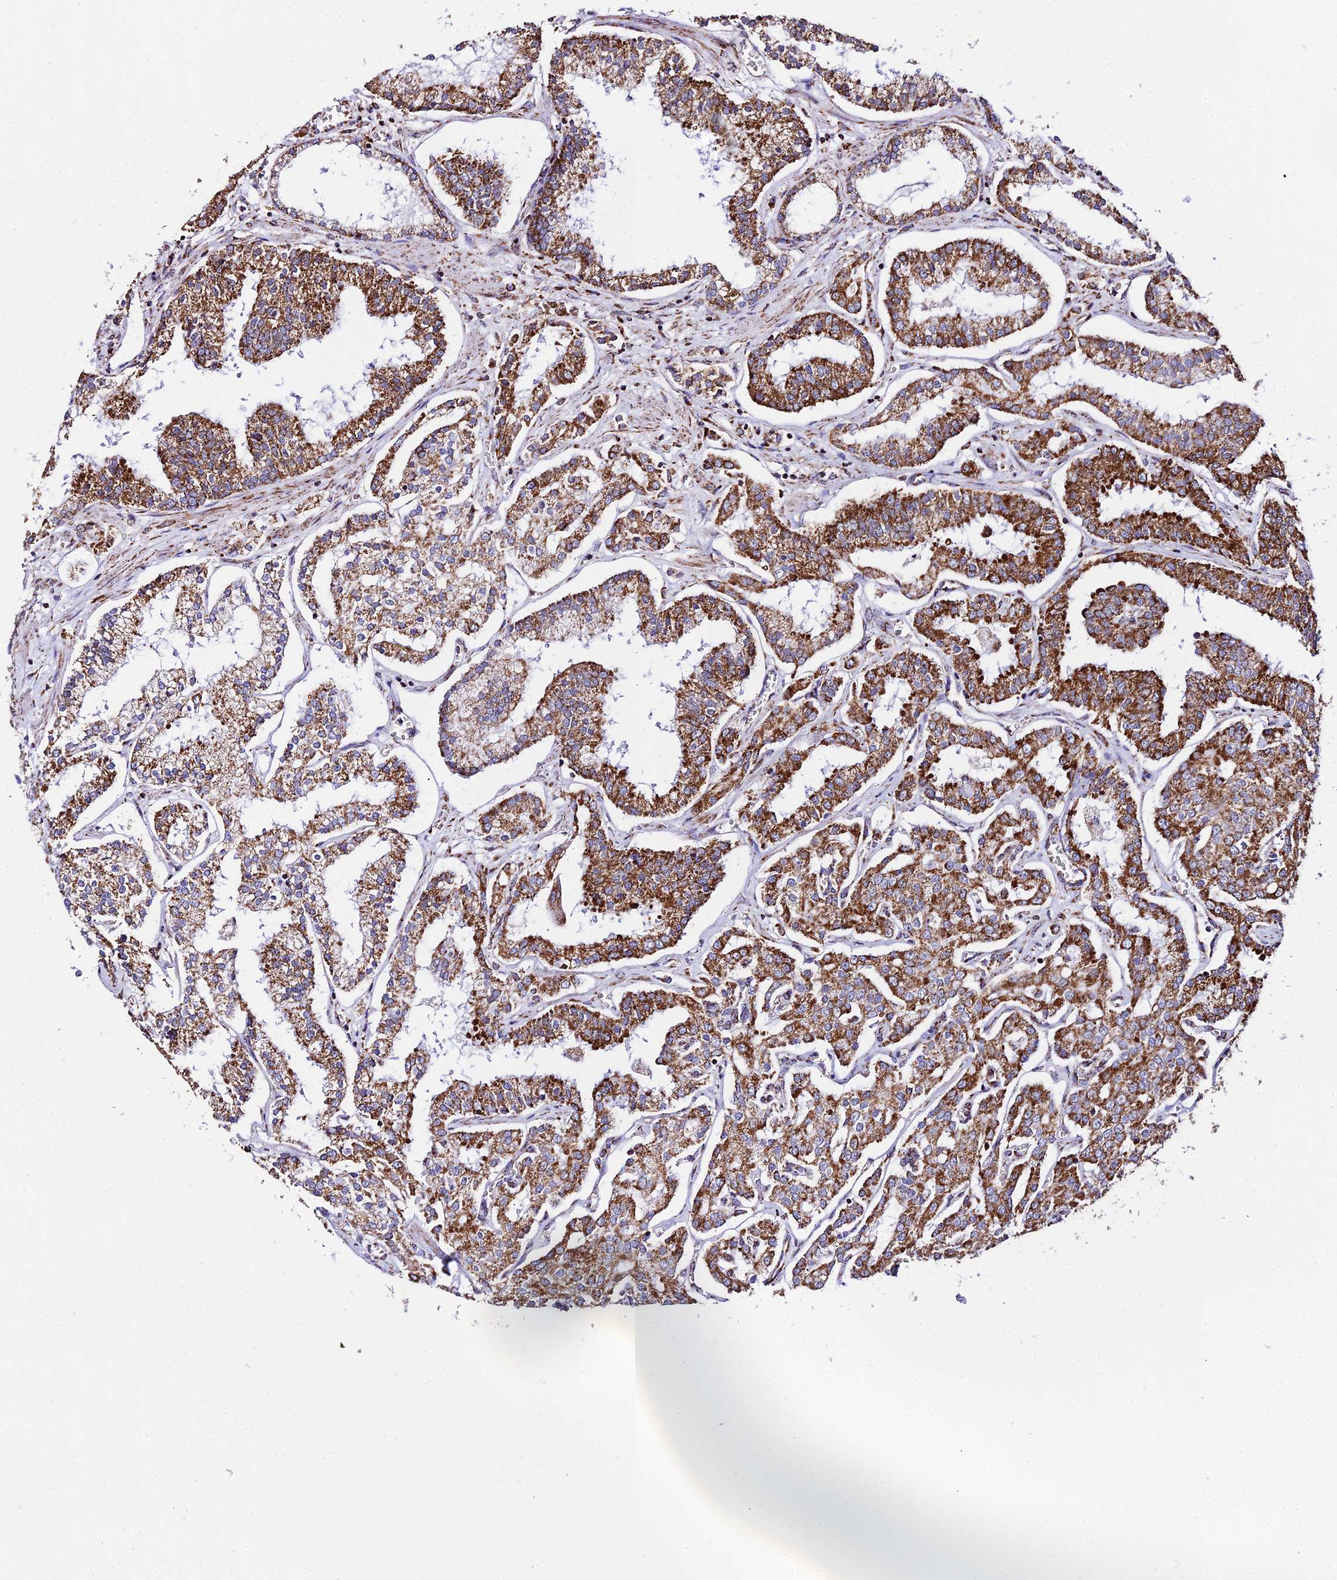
{"staining": {"intensity": "moderate", "quantity": ">75%", "location": "cytoplasmic/membranous"}, "tissue": "prostate cancer", "cell_type": "Tumor cells", "image_type": "cancer", "snomed": [{"axis": "morphology", "description": "Adenocarcinoma, High grade"}, {"axis": "topography", "description": "Prostate"}], "caption": "IHC (DAB) staining of prostate cancer (adenocarcinoma (high-grade)) exhibits moderate cytoplasmic/membranous protein staining in approximately >75% of tumor cells. (DAB = brown stain, brightfield microscopy at high magnification).", "gene": "ATP5PD", "patient": {"sex": "male", "age": 71}}